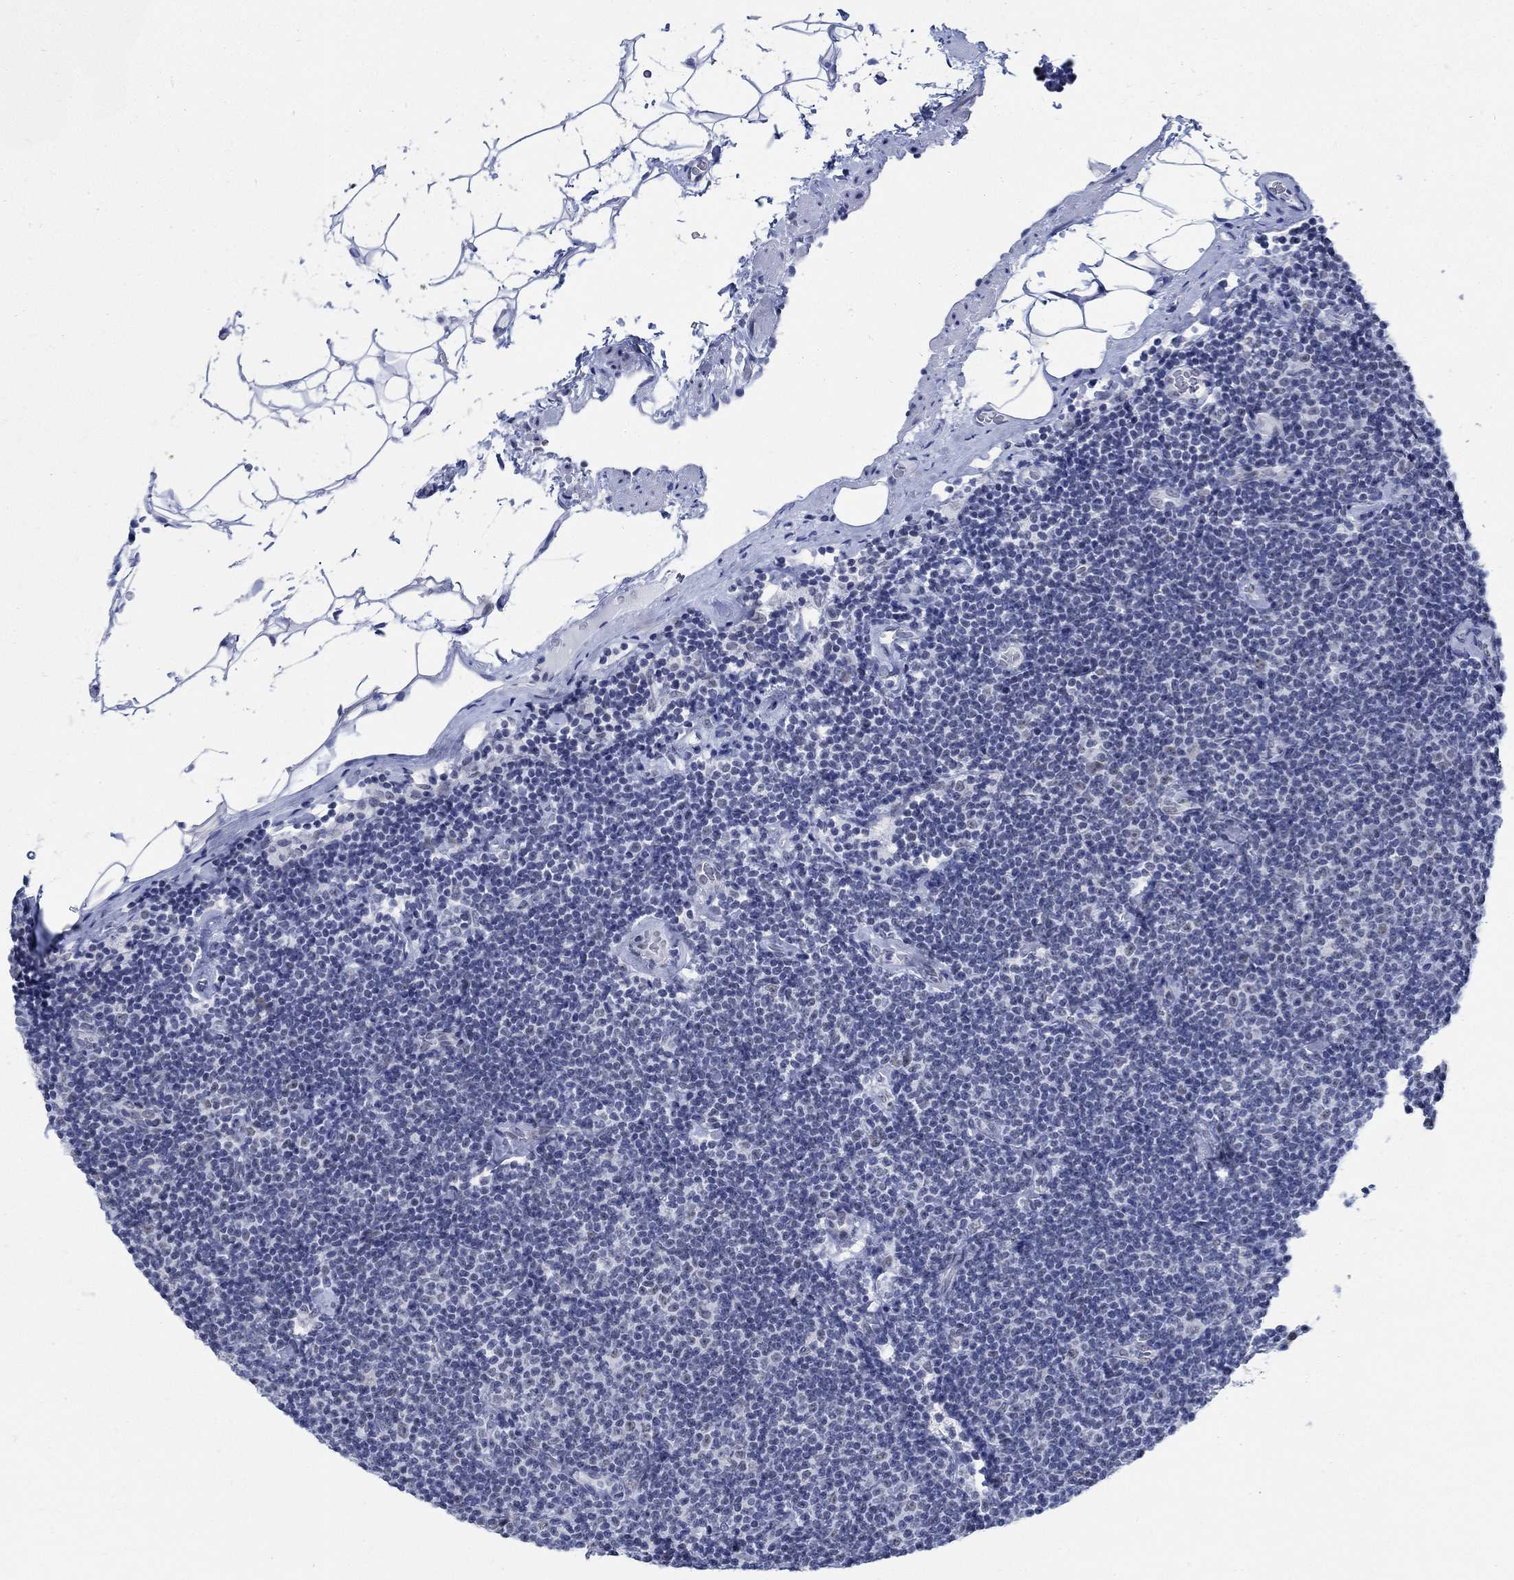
{"staining": {"intensity": "negative", "quantity": "none", "location": "none"}, "tissue": "lymphoma", "cell_type": "Tumor cells", "image_type": "cancer", "snomed": [{"axis": "morphology", "description": "Malignant lymphoma, non-Hodgkin's type, Low grade"}, {"axis": "topography", "description": "Lymph node"}], "caption": "There is no significant positivity in tumor cells of lymphoma.", "gene": "DLK1", "patient": {"sex": "male", "age": 81}}